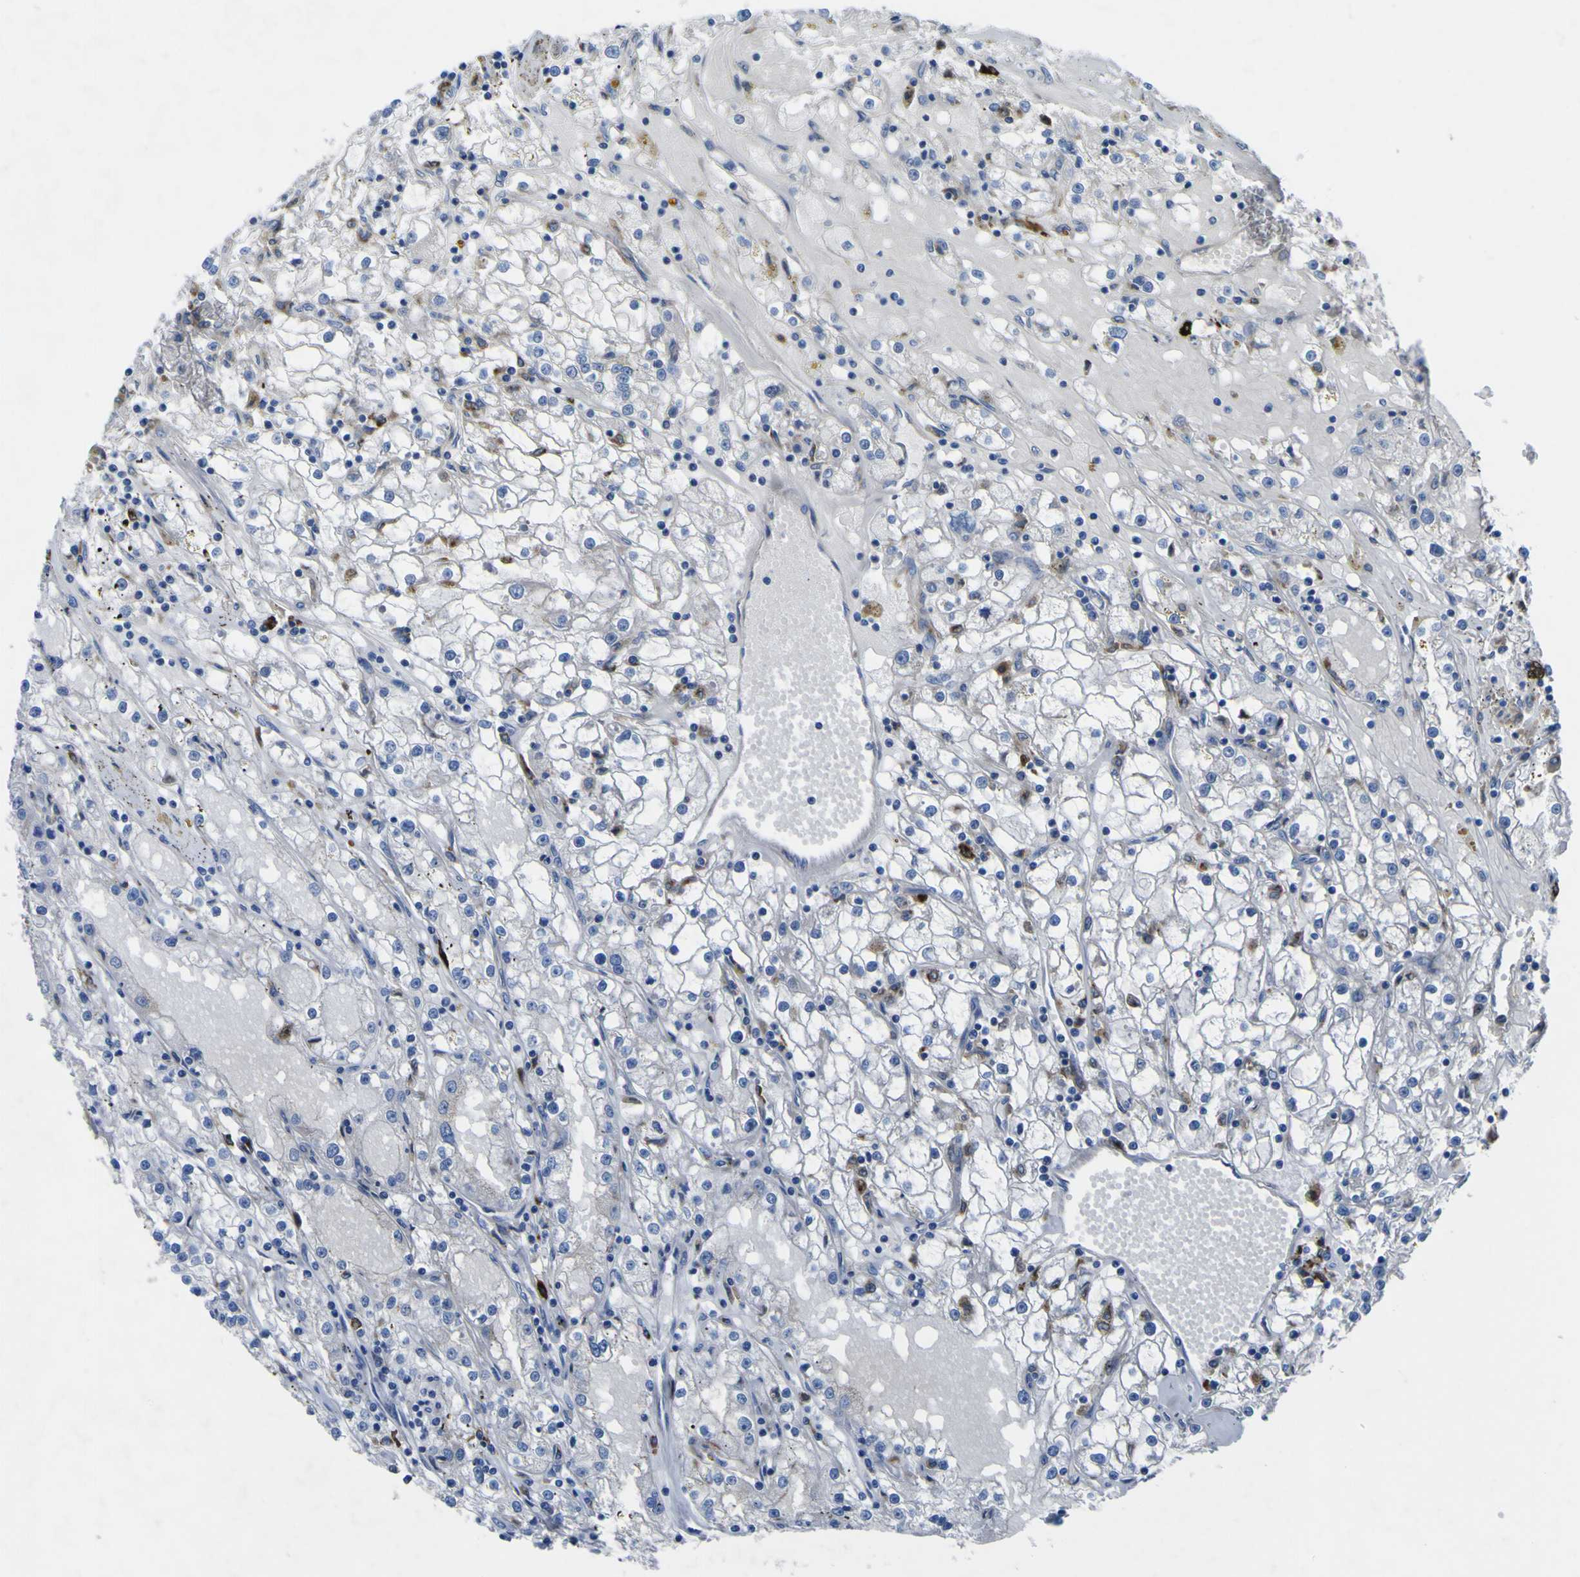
{"staining": {"intensity": "negative", "quantity": "none", "location": "none"}, "tissue": "renal cancer", "cell_type": "Tumor cells", "image_type": "cancer", "snomed": [{"axis": "morphology", "description": "Adenocarcinoma, NOS"}, {"axis": "topography", "description": "Kidney"}], "caption": "A photomicrograph of human renal cancer (adenocarcinoma) is negative for staining in tumor cells. (Stains: DAB IHC with hematoxylin counter stain, Microscopy: brightfield microscopy at high magnification).", "gene": "CST3", "patient": {"sex": "male", "age": 56}}